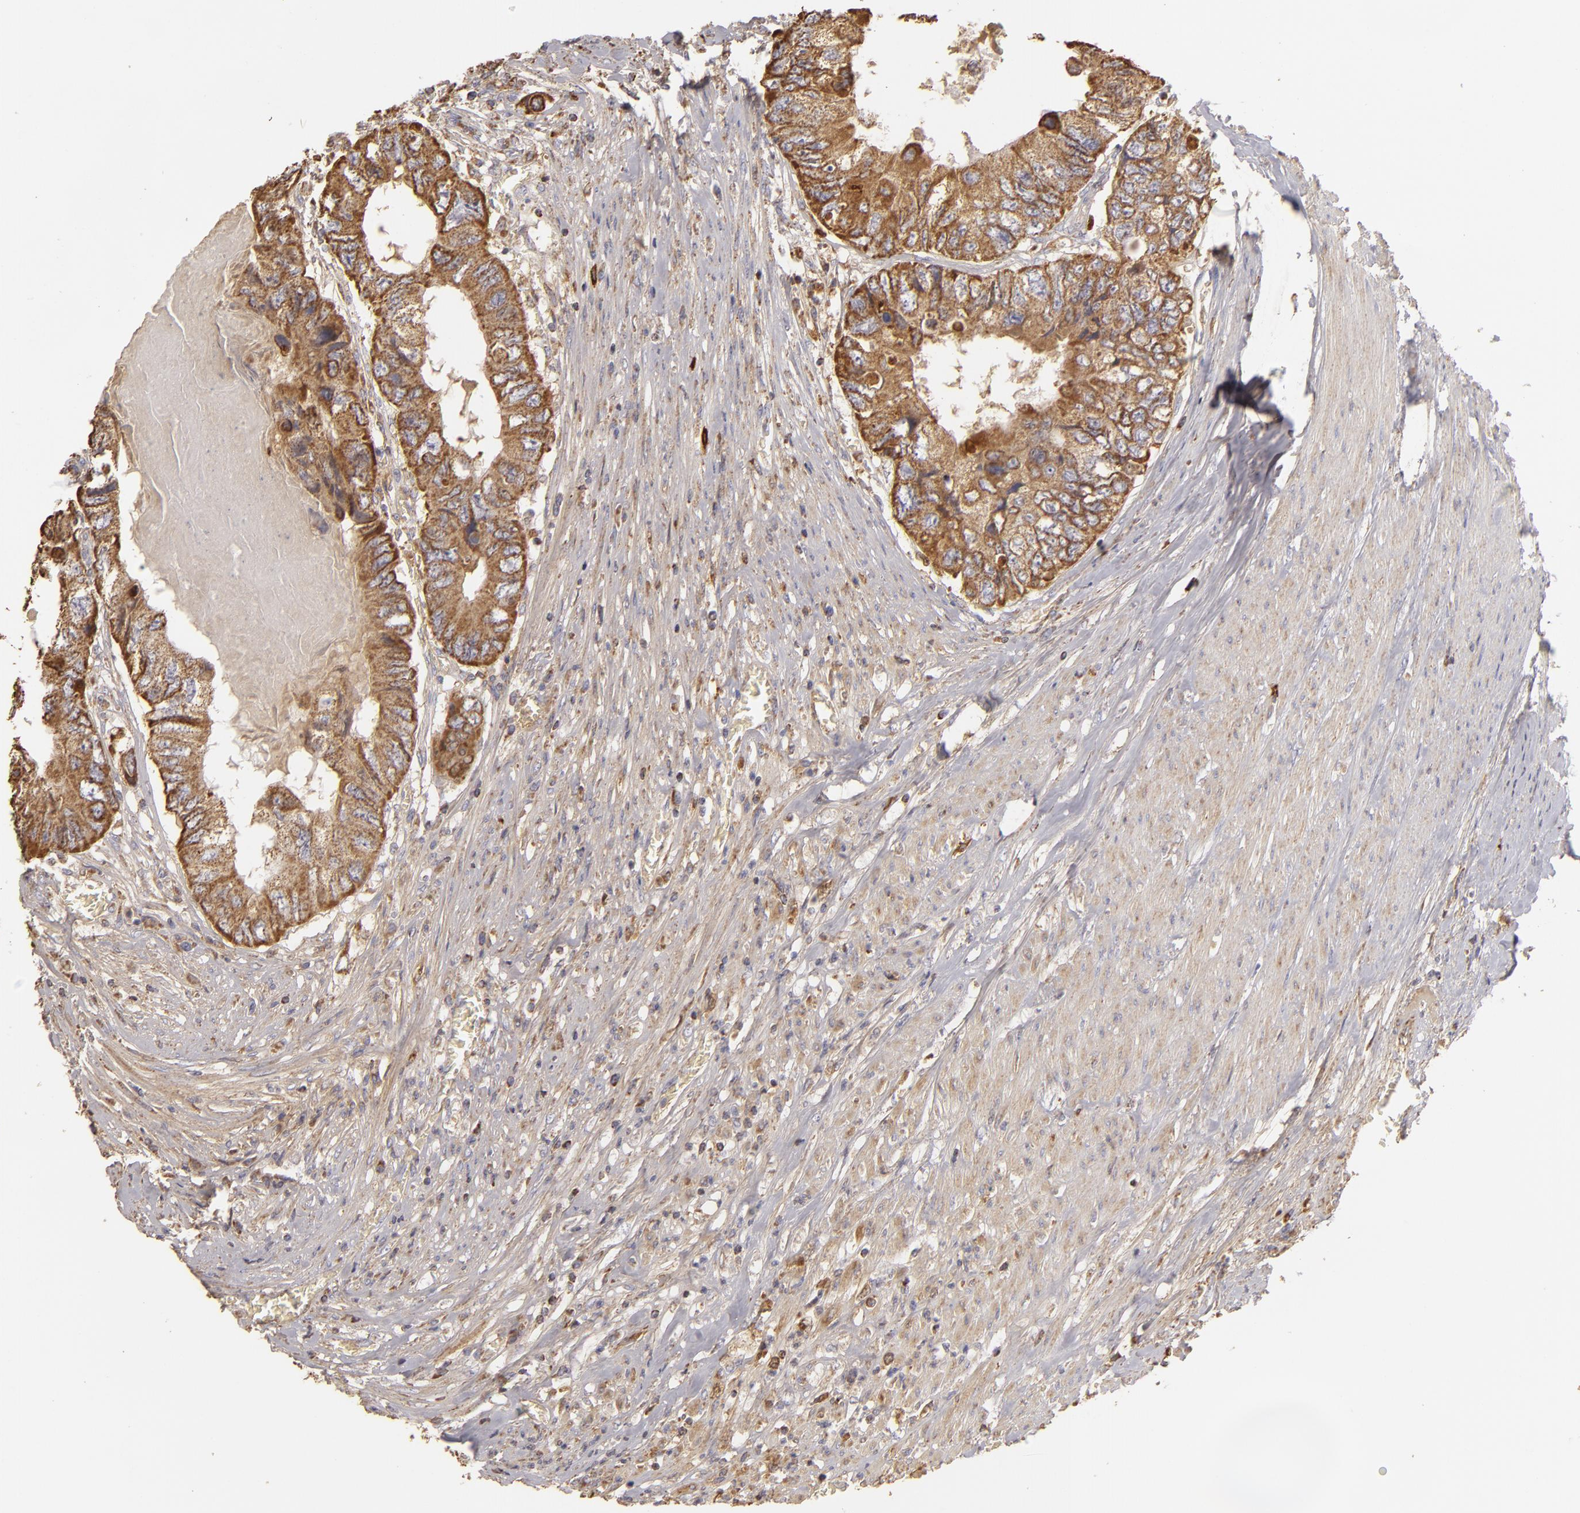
{"staining": {"intensity": "moderate", "quantity": ">75%", "location": "cytoplasmic/membranous"}, "tissue": "colorectal cancer", "cell_type": "Tumor cells", "image_type": "cancer", "snomed": [{"axis": "morphology", "description": "Adenocarcinoma, NOS"}, {"axis": "topography", "description": "Rectum"}], "caption": "Protein analysis of colorectal cancer tissue demonstrates moderate cytoplasmic/membranous positivity in about >75% of tumor cells.", "gene": "CFB", "patient": {"sex": "female", "age": 82}}